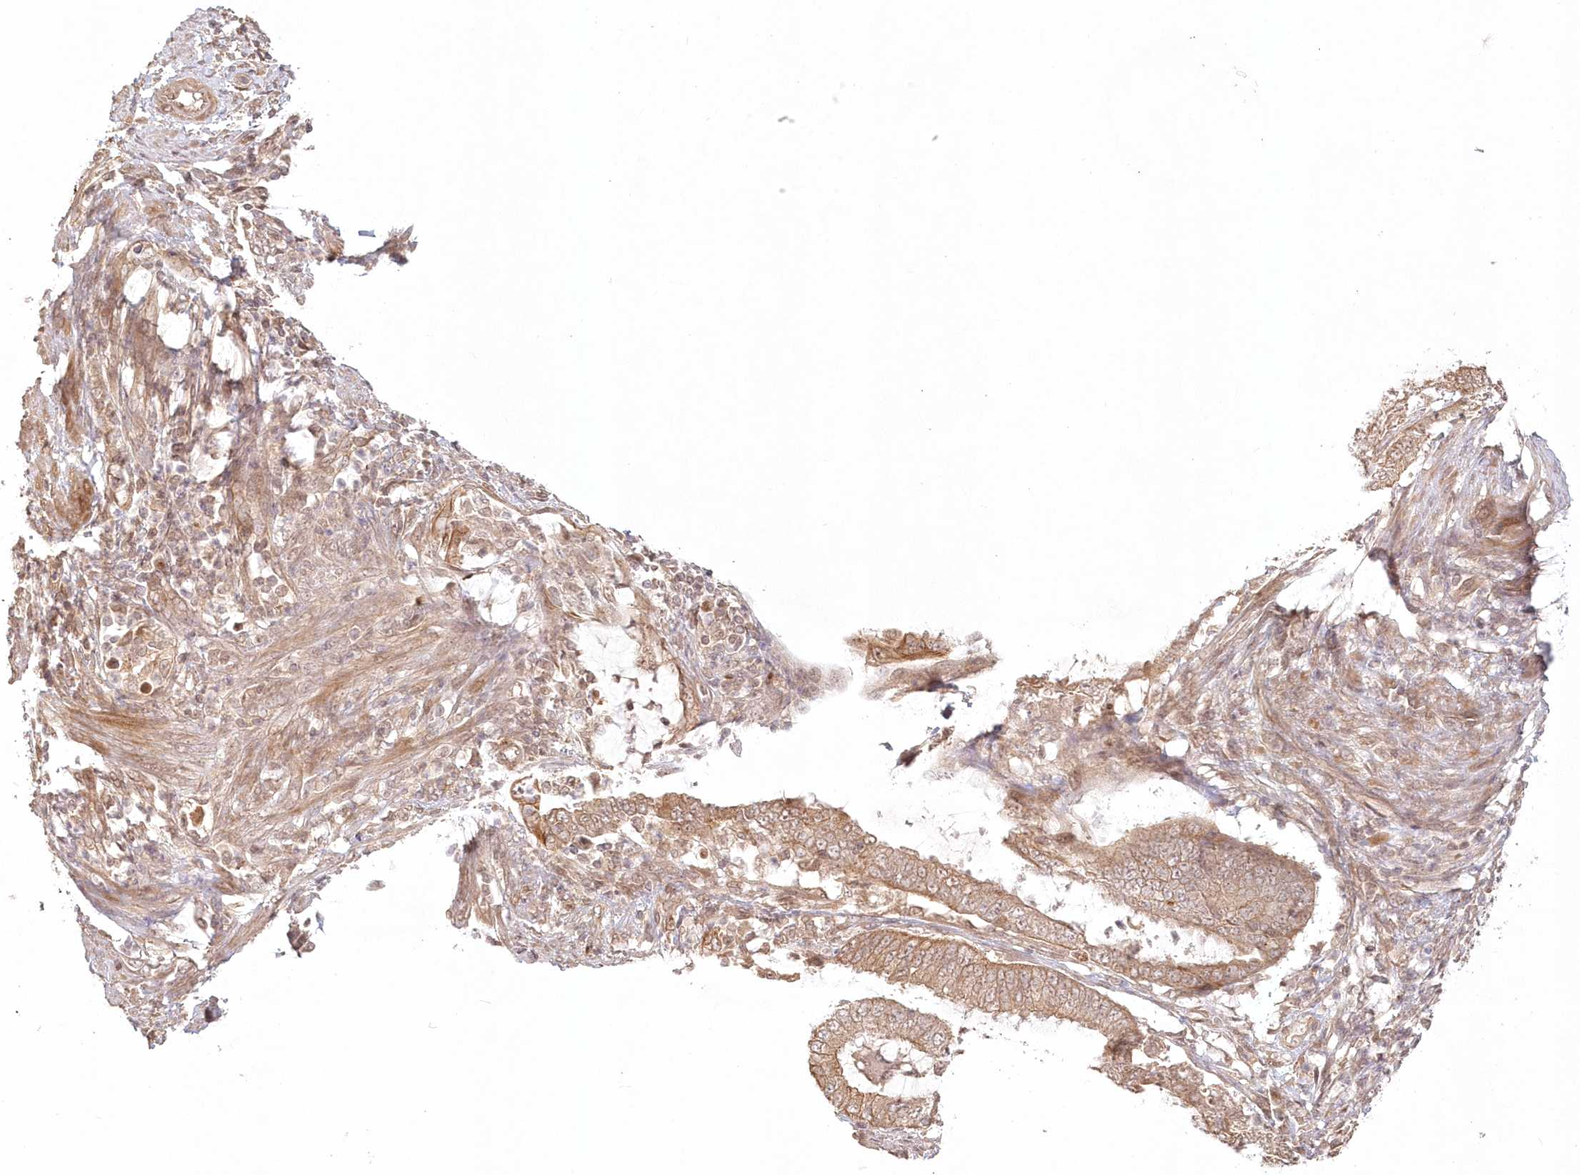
{"staining": {"intensity": "moderate", "quantity": ">75%", "location": "cytoplasmic/membranous"}, "tissue": "endometrial cancer", "cell_type": "Tumor cells", "image_type": "cancer", "snomed": [{"axis": "morphology", "description": "Adenocarcinoma, NOS"}, {"axis": "topography", "description": "Endometrium"}], "caption": "Endometrial cancer stained with a protein marker reveals moderate staining in tumor cells.", "gene": "KIAA0232", "patient": {"sex": "female", "age": 49}}